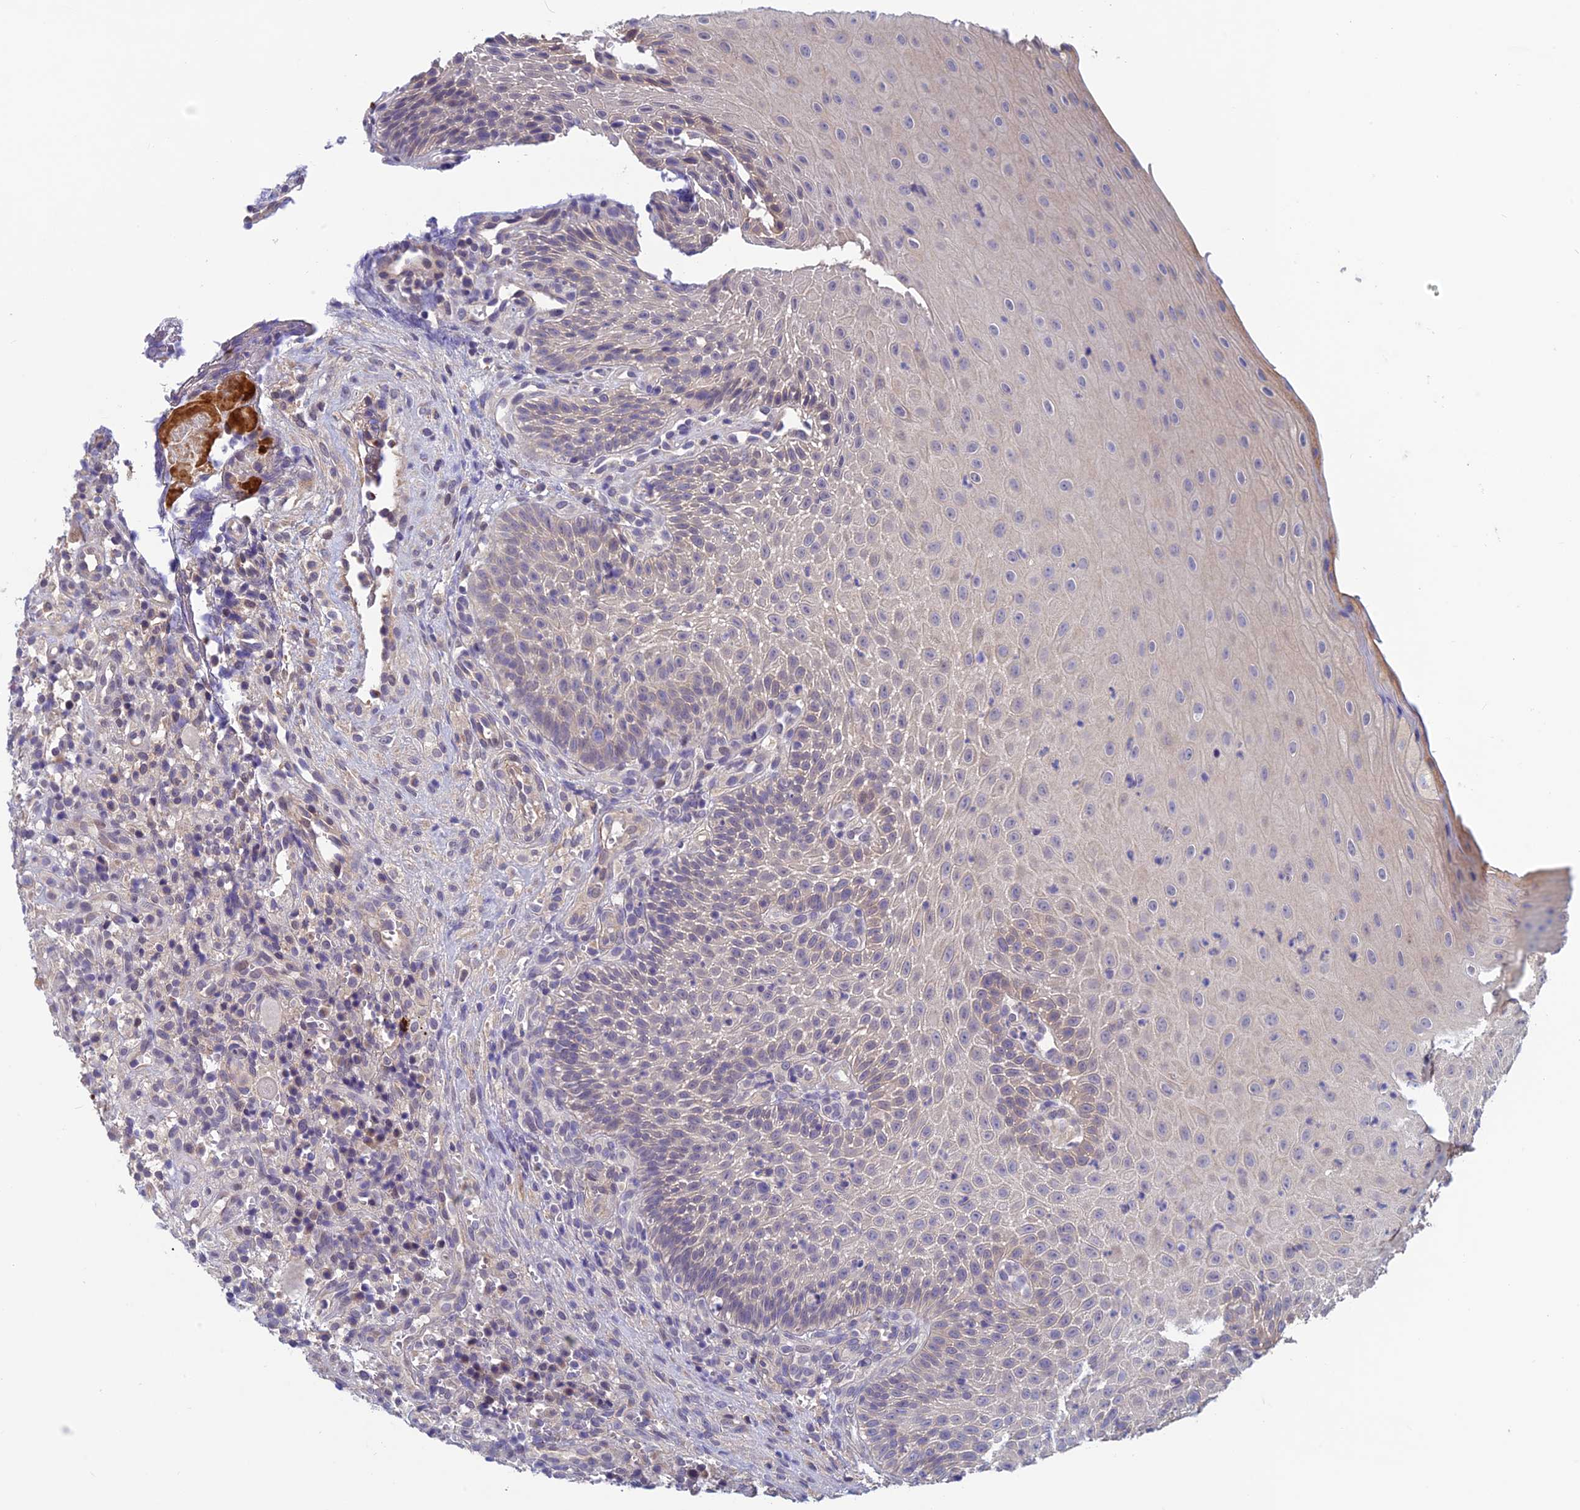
{"staining": {"intensity": "weak", "quantity": "25%-75%", "location": "cytoplasmic/membranous"}, "tissue": "oral mucosa", "cell_type": "Squamous epithelial cells", "image_type": "normal", "snomed": [{"axis": "morphology", "description": "Normal tissue, NOS"}, {"axis": "topography", "description": "Oral tissue"}], "caption": "Immunohistochemistry (IHC) (DAB) staining of normal oral mucosa reveals weak cytoplasmic/membranous protein expression in about 25%-75% of squamous epithelial cells. (IHC, brightfield microscopy, high magnification).", "gene": "HECA", "patient": {"sex": "female", "age": 13}}